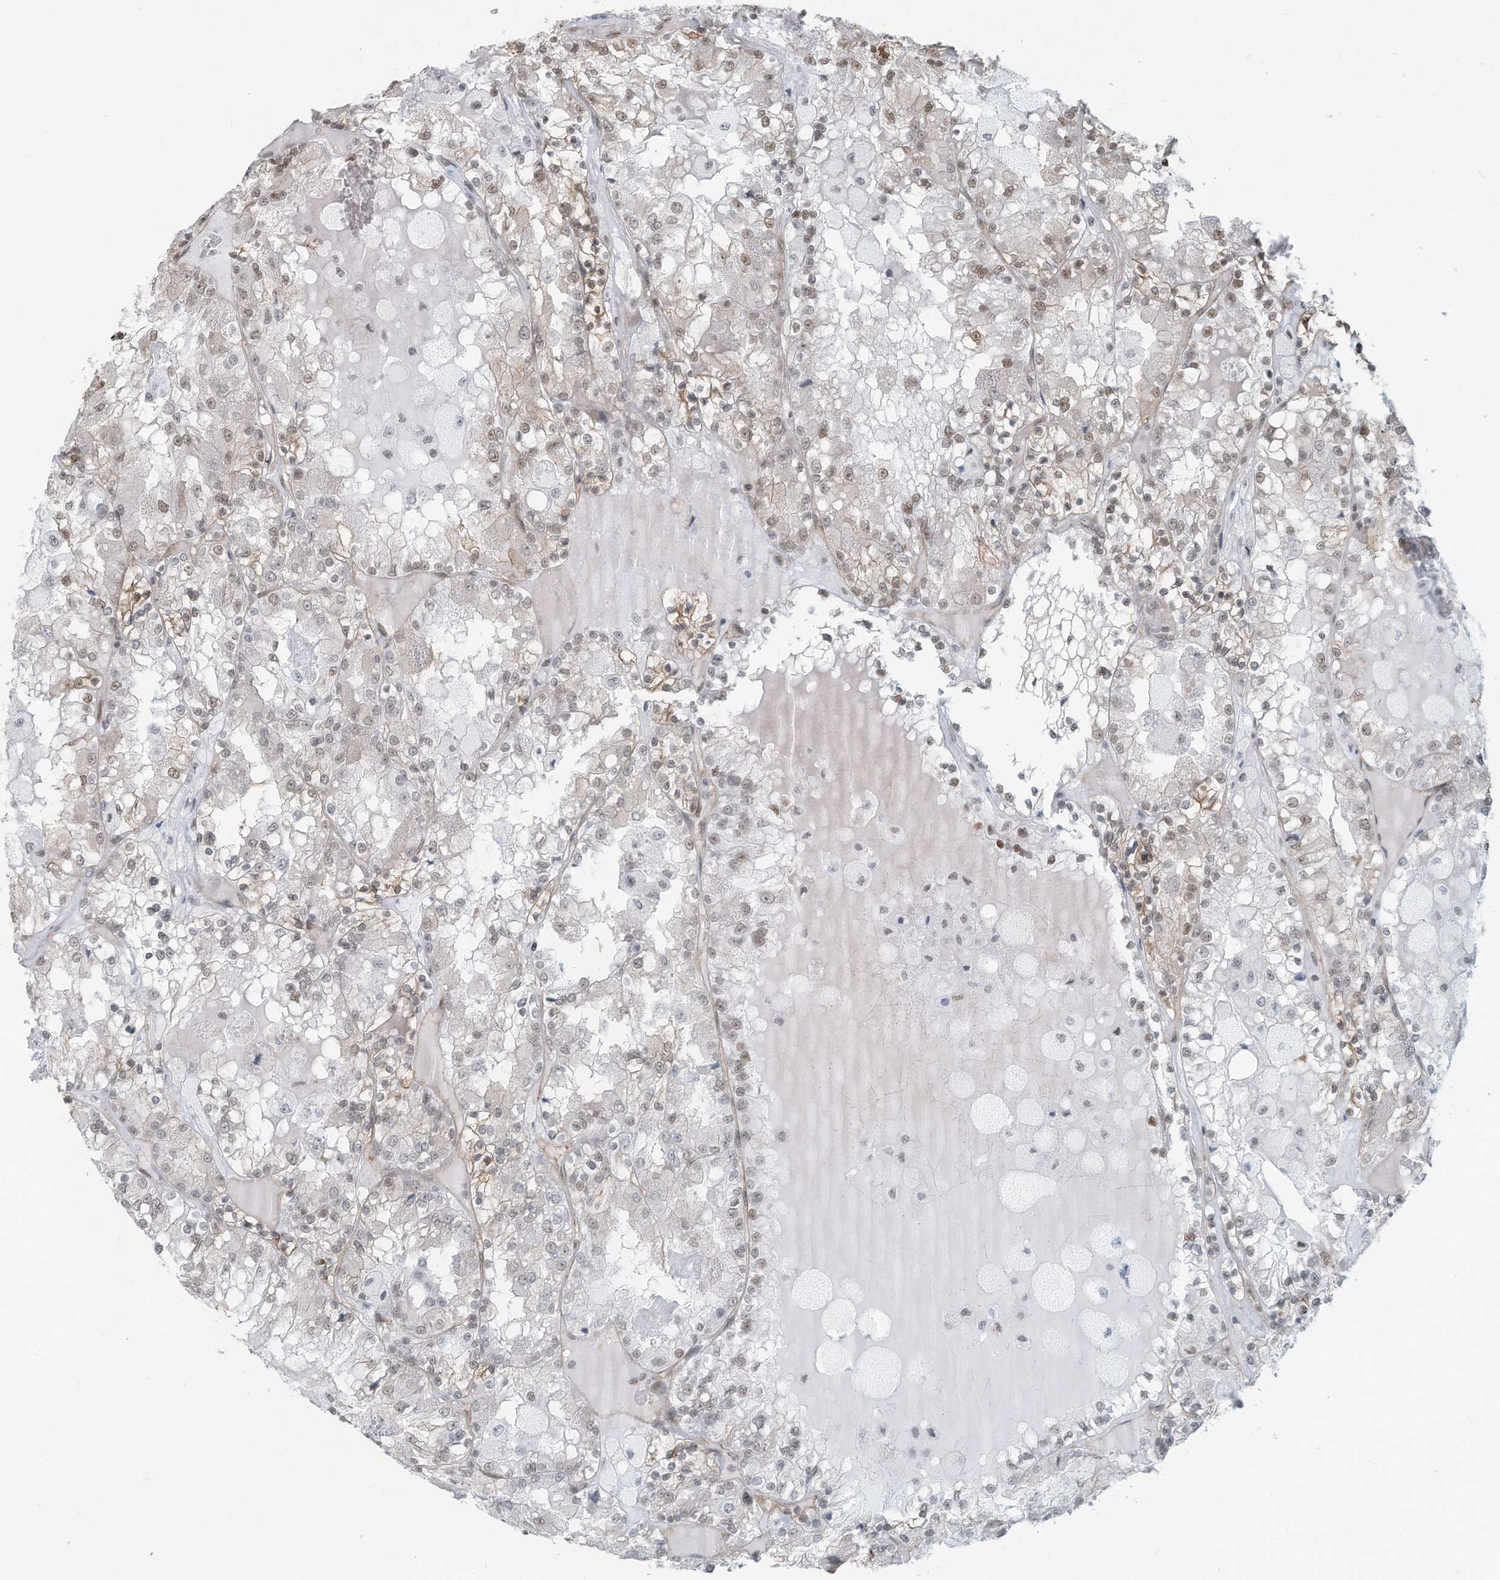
{"staining": {"intensity": "weak", "quantity": "25%-75%", "location": "nuclear"}, "tissue": "renal cancer", "cell_type": "Tumor cells", "image_type": "cancer", "snomed": [{"axis": "morphology", "description": "Adenocarcinoma, NOS"}, {"axis": "topography", "description": "Kidney"}], "caption": "There is low levels of weak nuclear expression in tumor cells of renal cancer, as demonstrated by immunohistochemical staining (brown color).", "gene": "SARNP", "patient": {"sex": "female", "age": 56}}